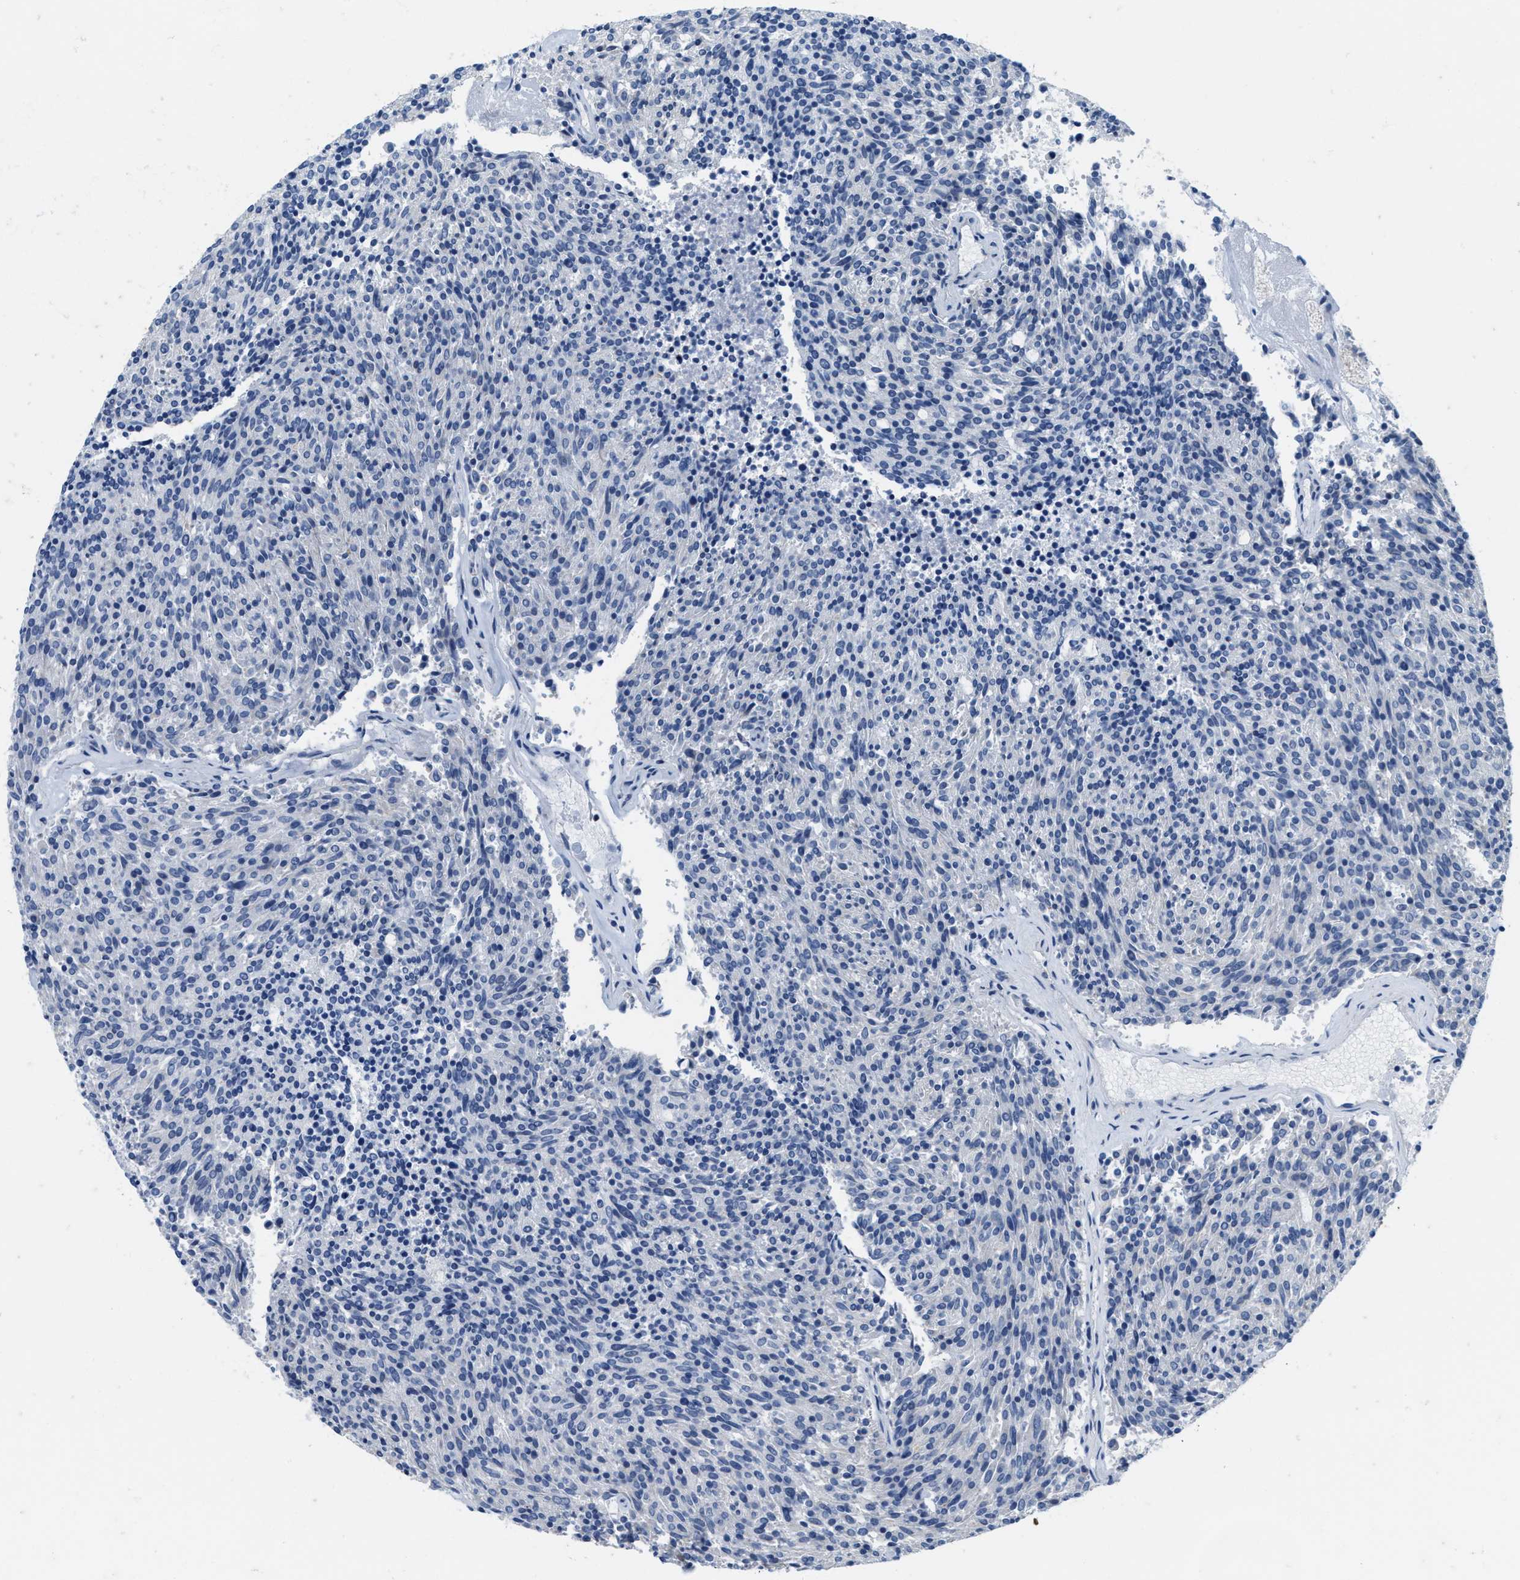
{"staining": {"intensity": "negative", "quantity": "none", "location": "none"}, "tissue": "carcinoid", "cell_type": "Tumor cells", "image_type": "cancer", "snomed": [{"axis": "morphology", "description": "Carcinoid, malignant, NOS"}, {"axis": "topography", "description": "Pancreas"}], "caption": "Tumor cells show no significant positivity in malignant carcinoid.", "gene": "ABCB11", "patient": {"sex": "female", "age": 54}}